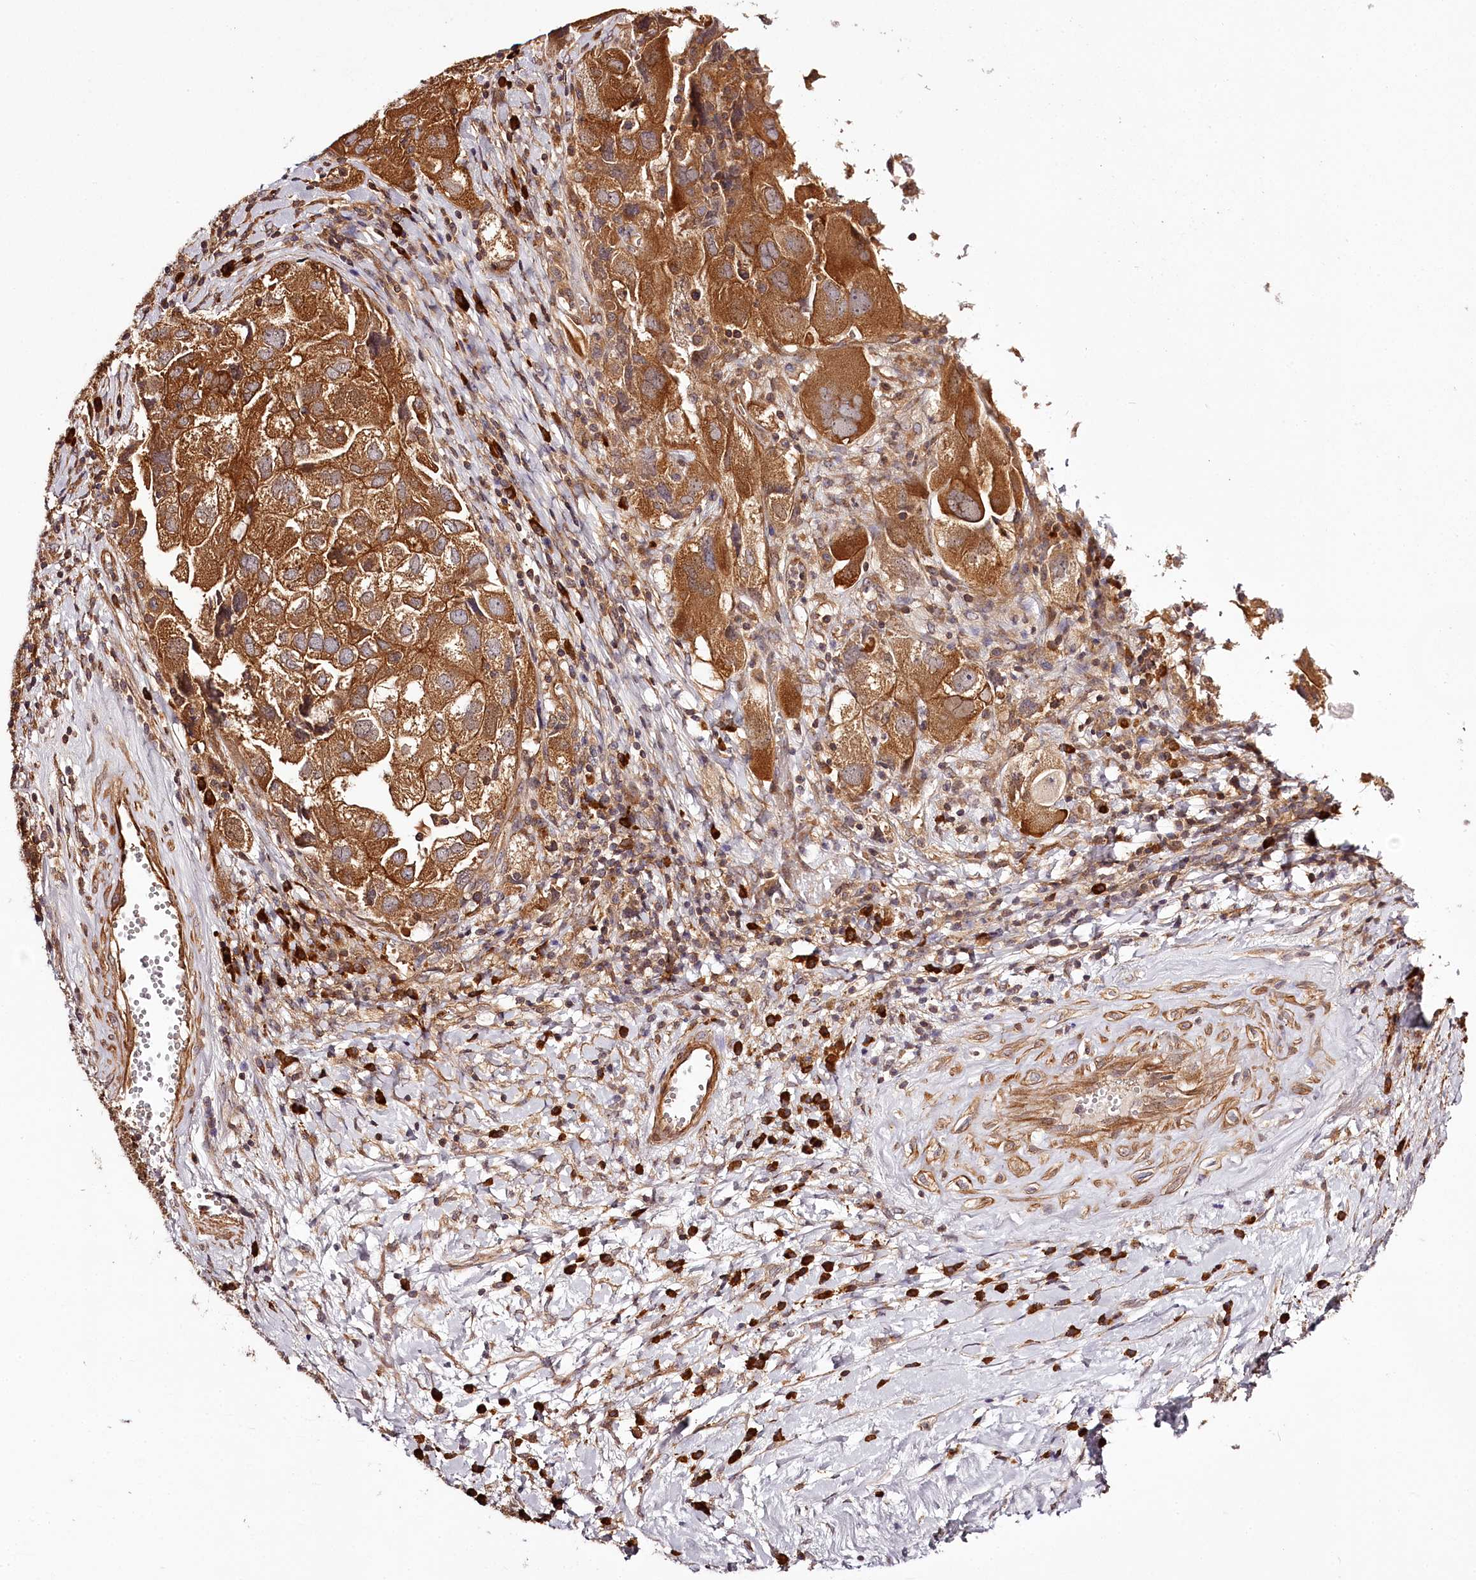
{"staining": {"intensity": "moderate", "quantity": ">75%", "location": "cytoplasmic/membranous"}, "tissue": "ovarian cancer", "cell_type": "Tumor cells", "image_type": "cancer", "snomed": [{"axis": "morphology", "description": "Carcinoma, NOS"}, {"axis": "morphology", "description": "Cystadenocarcinoma, serous, NOS"}, {"axis": "topography", "description": "Ovary"}], "caption": "Protein expression analysis of human ovarian cancer (carcinoma) reveals moderate cytoplasmic/membranous positivity in about >75% of tumor cells. (DAB = brown stain, brightfield microscopy at high magnification).", "gene": "TARS1", "patient": {"sex": "female", "age": 69}}